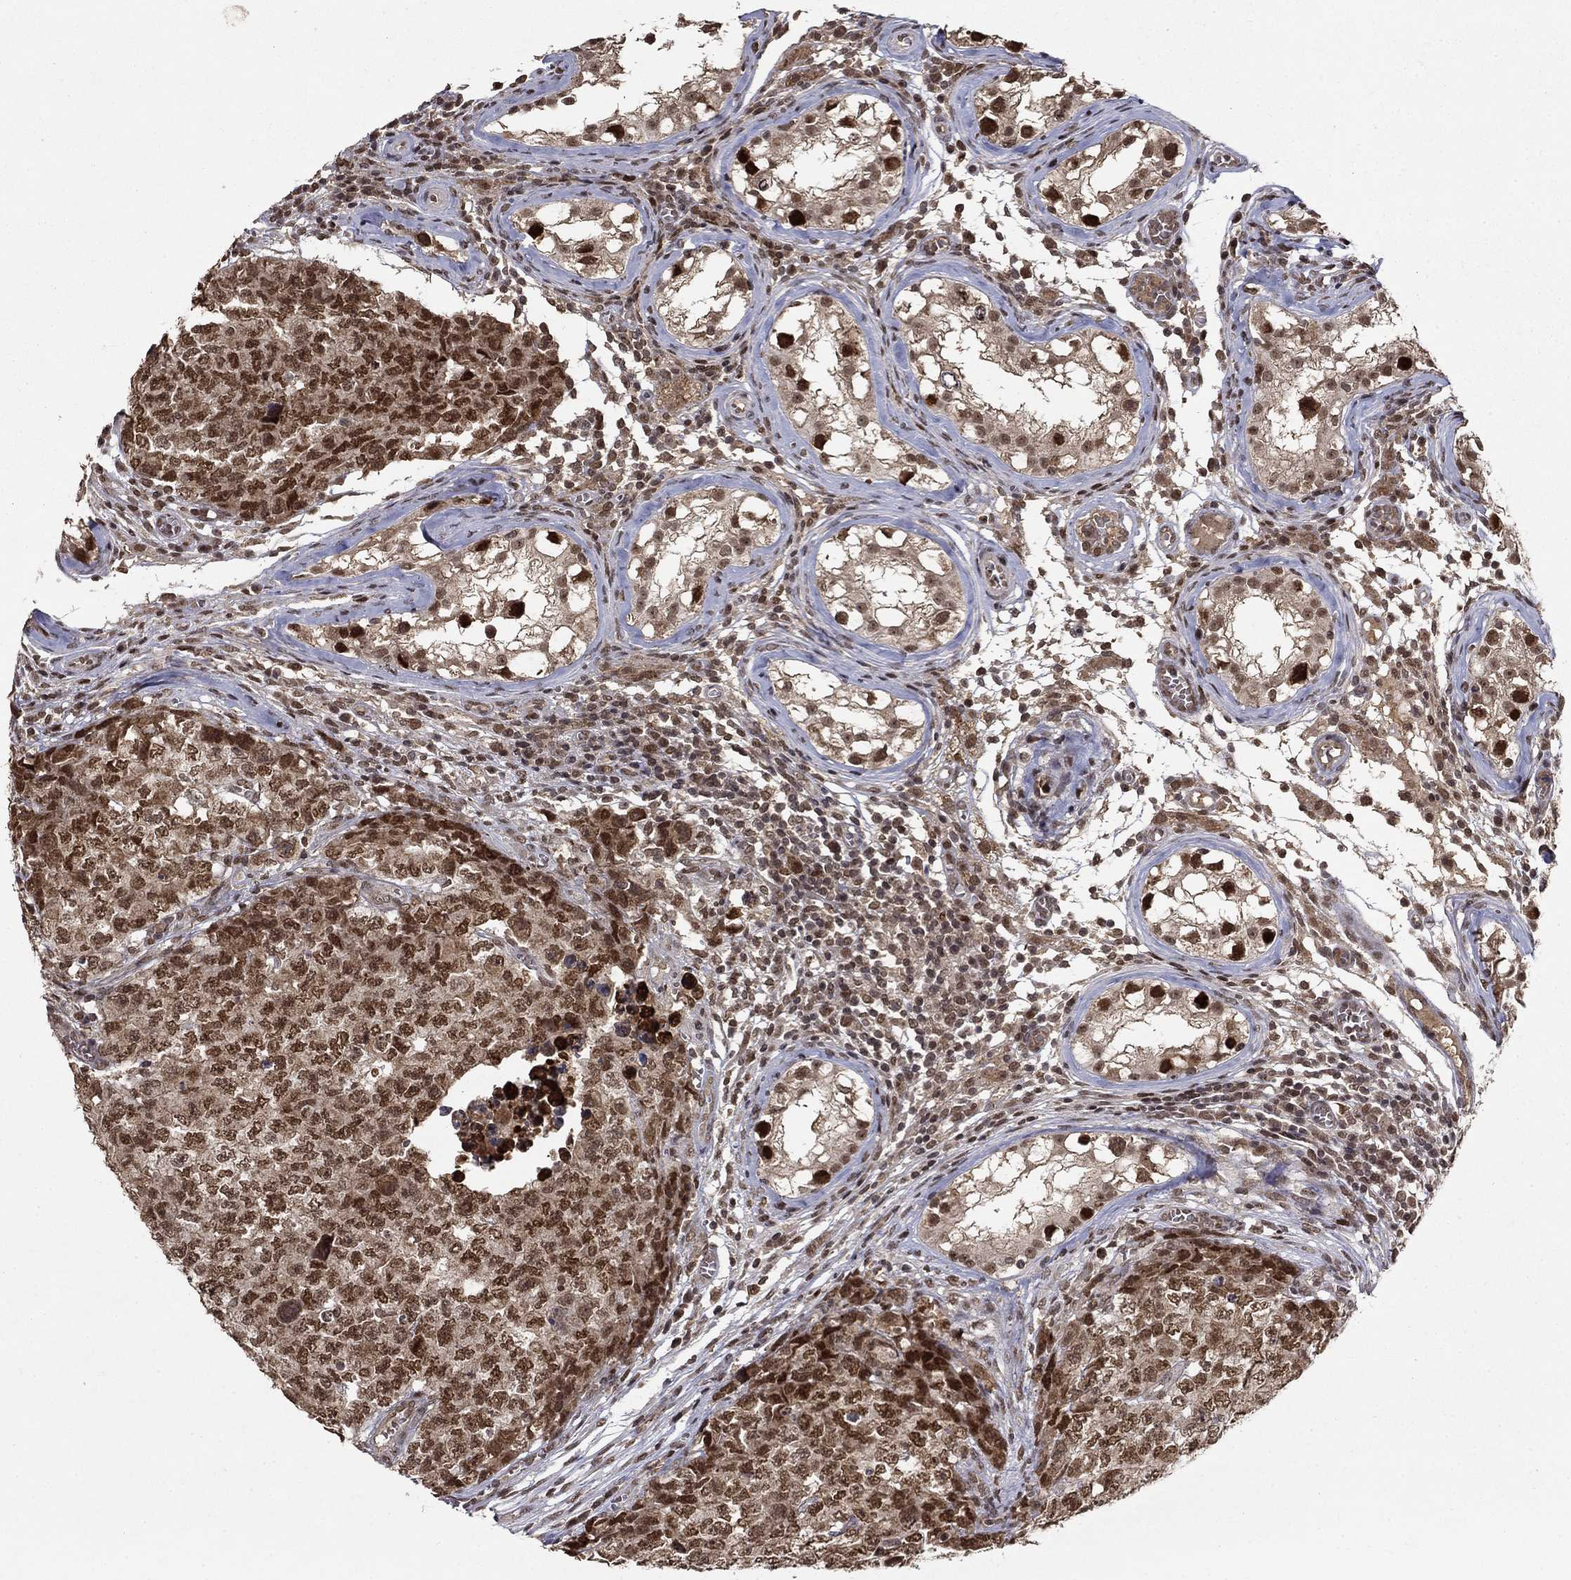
{"staining": {"intensity": "moderate", "quantity": ">75%", "location": "nuclear"}, "tissue": "testis cancer", "cell_type": "Tumor cells", "image_type": "cancer", "snomed": [{"axis": "morphology", "description": "Carcinoma, Embryonal, NOS"}, {"axis": "topography", "description": "Testis"}], "caption": "IHC of embryonal carcinoma (testis) reveals medium levels of moderate nuclear positivity in about >75% of tumor cells. (DAB (3,3'-diaminobenzidine) IHC with brightfield microscopy, high magnification).", "gene": "CDCA7L", "patient": {"sex": "male", "age": 23}}